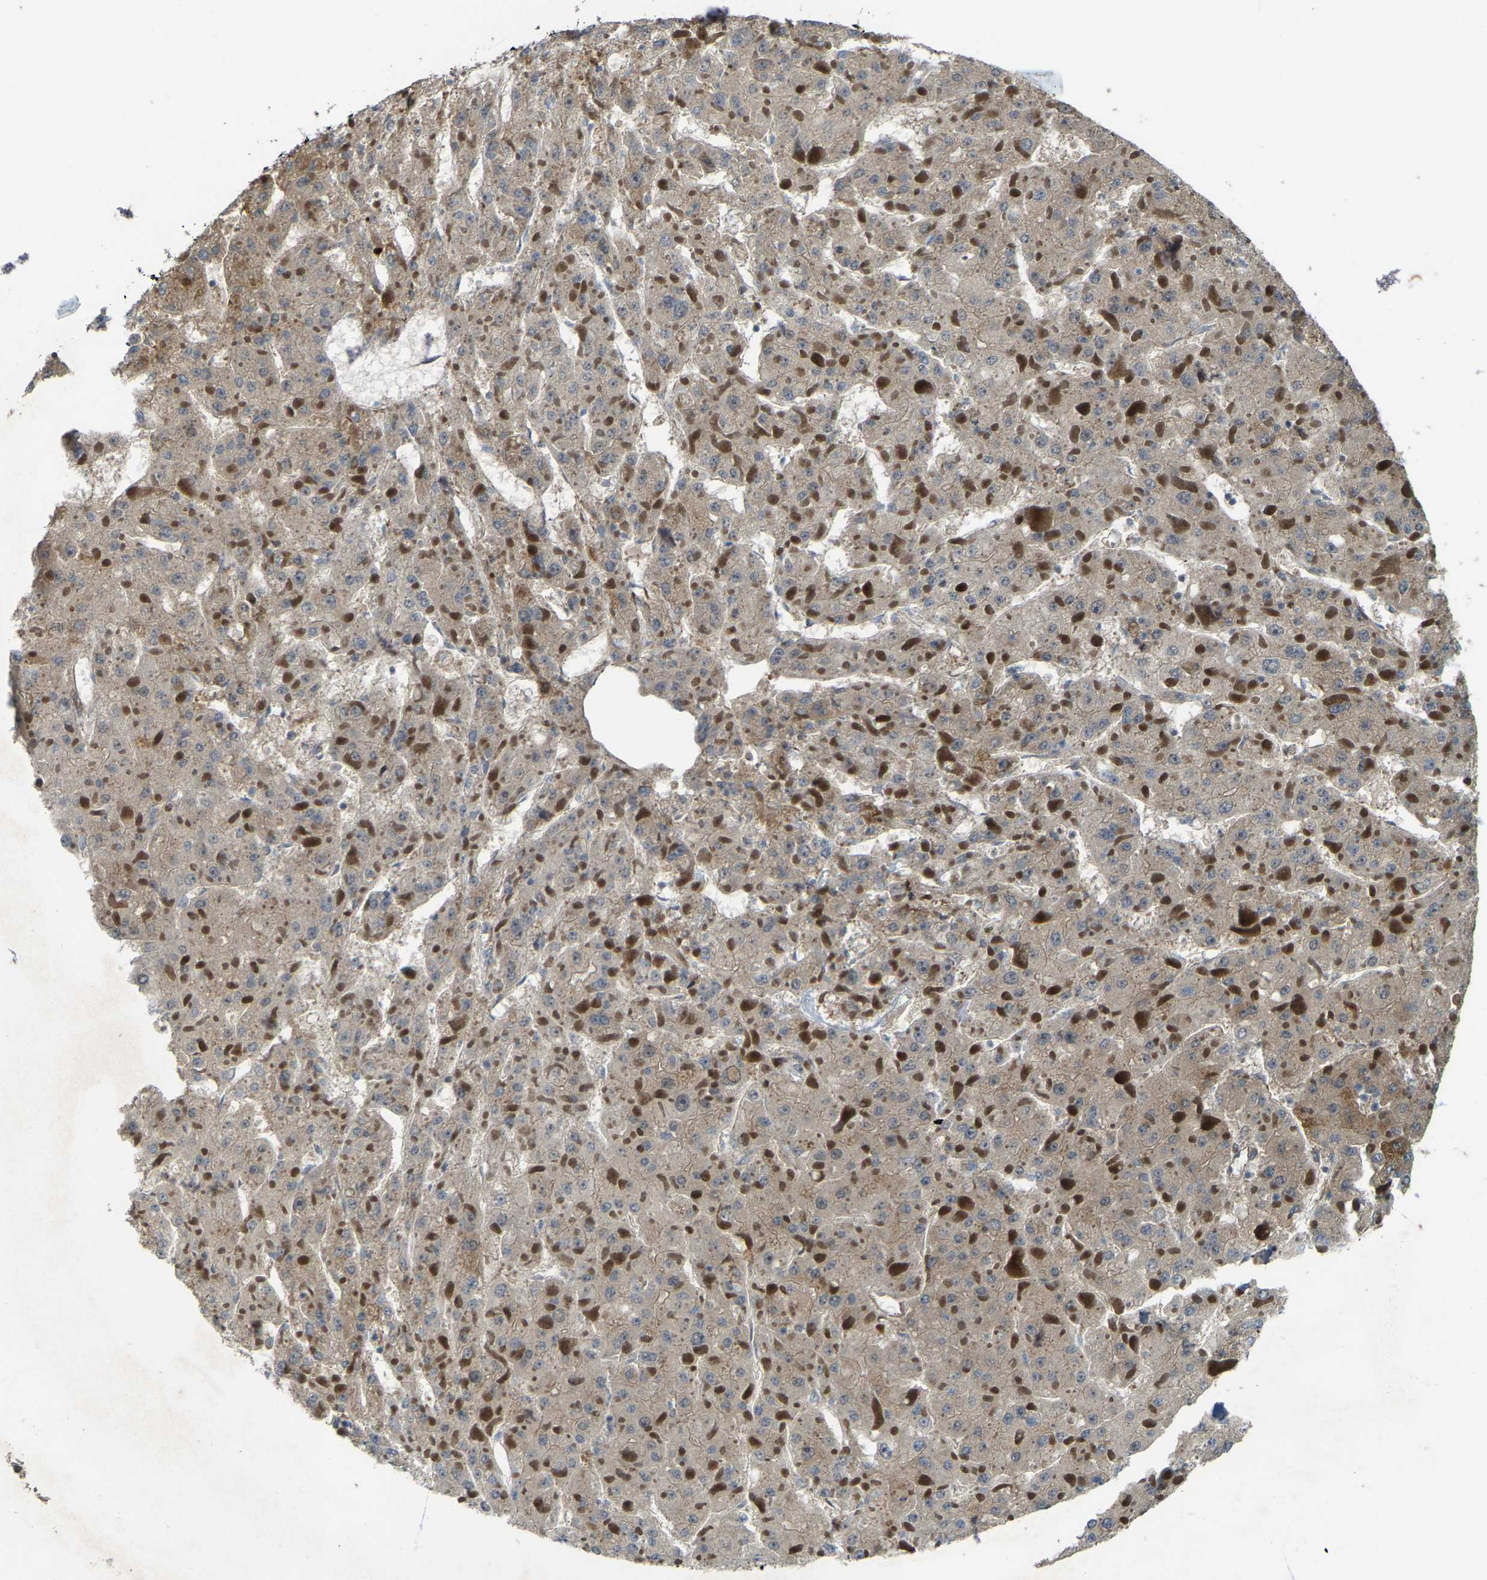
{"staining": {"intensity": "weak", "quantity": ">75%", "location": "cytoplasmic/membranous"}, "tissue": "liver cancer", "cell_type": "Tumor cells", "image_type": "cancer", "snomed": [{"axis": "morphology", "description": "Carcinoma, Hepatocellular, NOS"}, {"axis": "topography", "description": "Liver"}], "caption": "Human hepatocellular carcinoma (liver) stained with a brown dye demonstrates weak cytoplasmic/membranous positive expression in approximately >75% of tumor cells.", "gene": "LRRC72", "patient": {"sex": "female", "age": 73}}